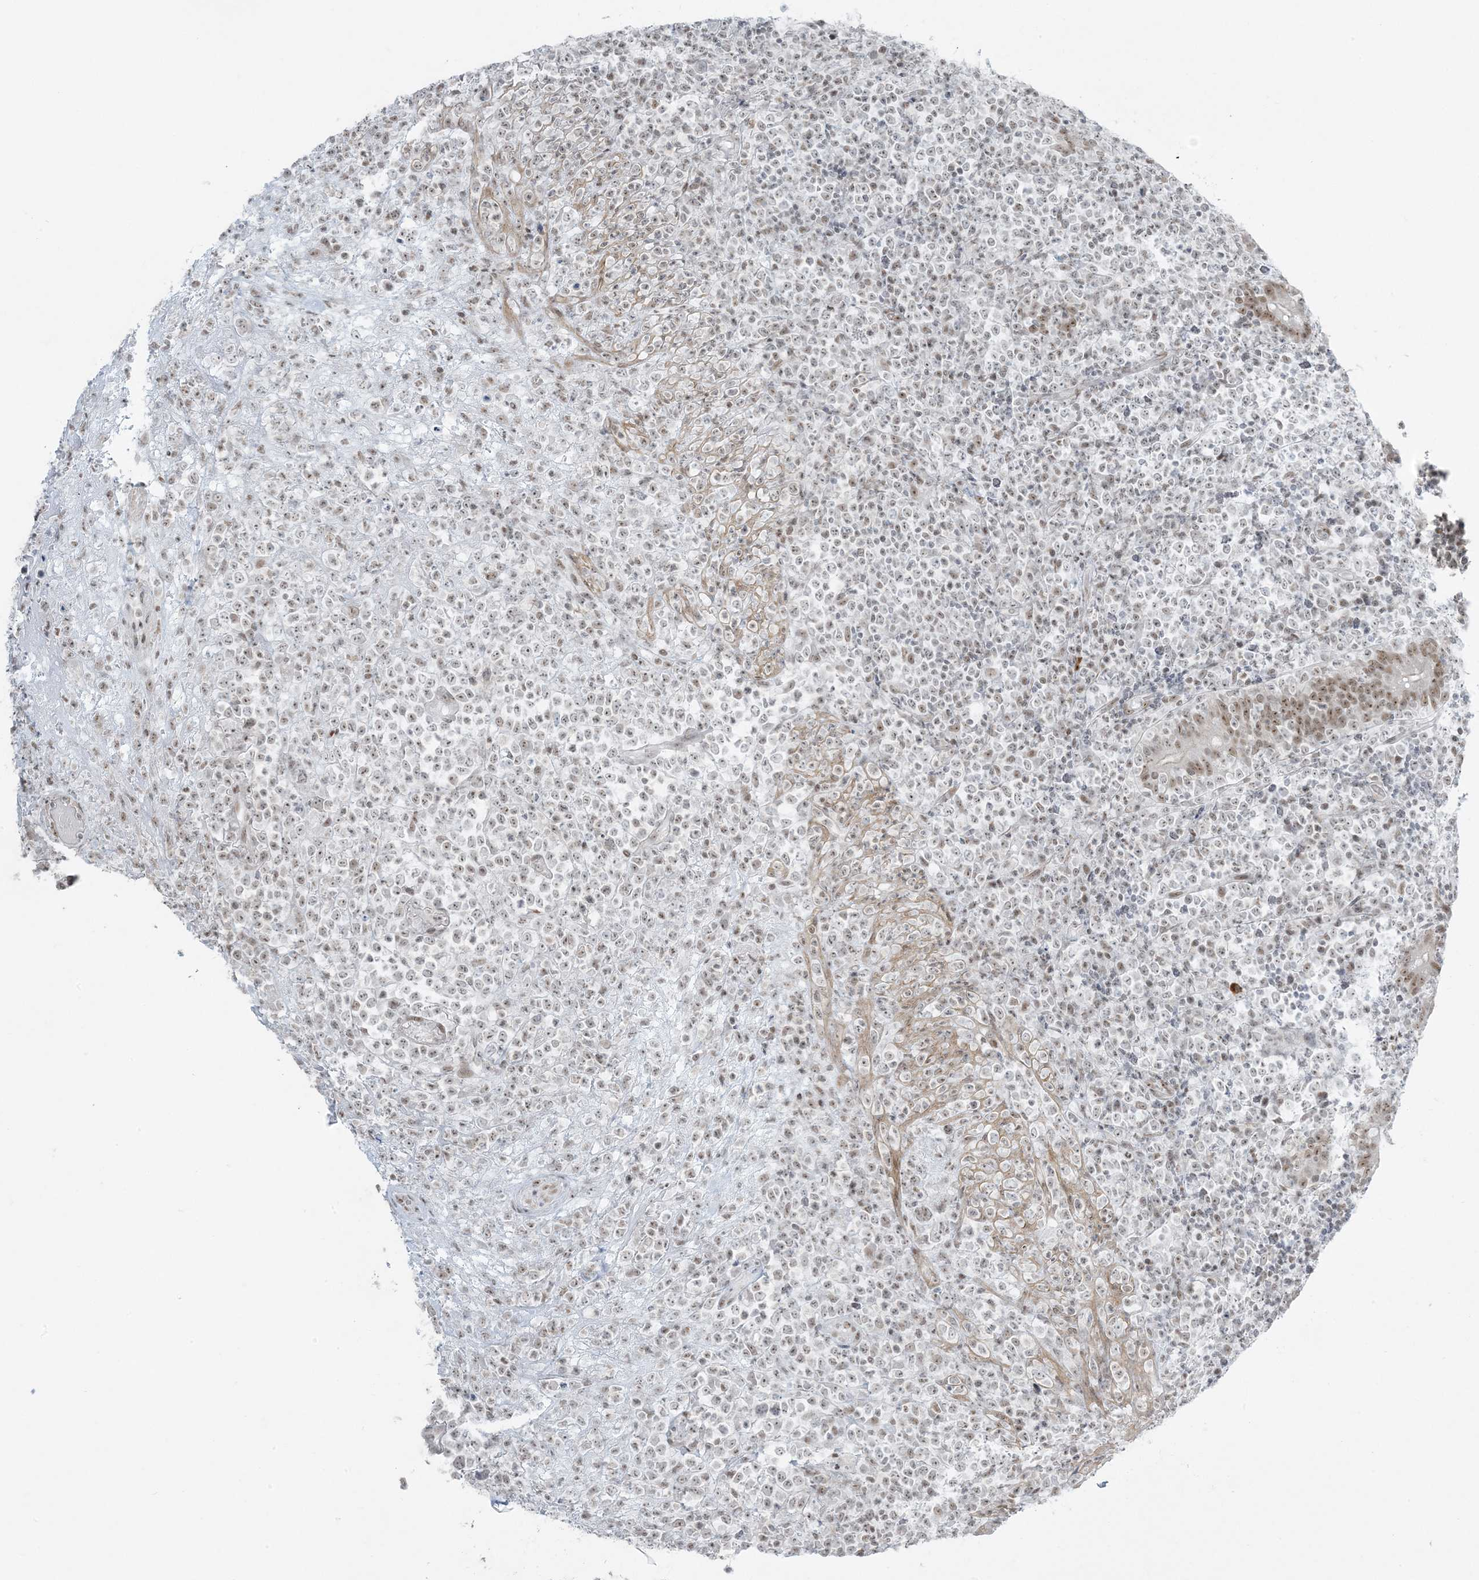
{"staining": {"intensity": "weak", "quantity": ">75%", "location": "nuclear"}, "tissue": "lymphoma", "cell_type": "Tumor cells", "image_type": "cancer", "snomed": [{"axis": "morphology", "description": "Malignant lymphoma, non-Hodgkin's type, High grade"}, {"axis": "topography", "description": "Colon"}], "caption": "Protein staining of lymphoma tissue exhibits weak nuclear staining in about >75% of tumor cells. The staining is performed using DAB (3,3'-diaminobenzidine) brown chromogen to label protein expression. The nuclei are counter-stained blue using hematoxylin.", "gene": "ZNF787", "patient": {"sex": "female", "age": 53}}